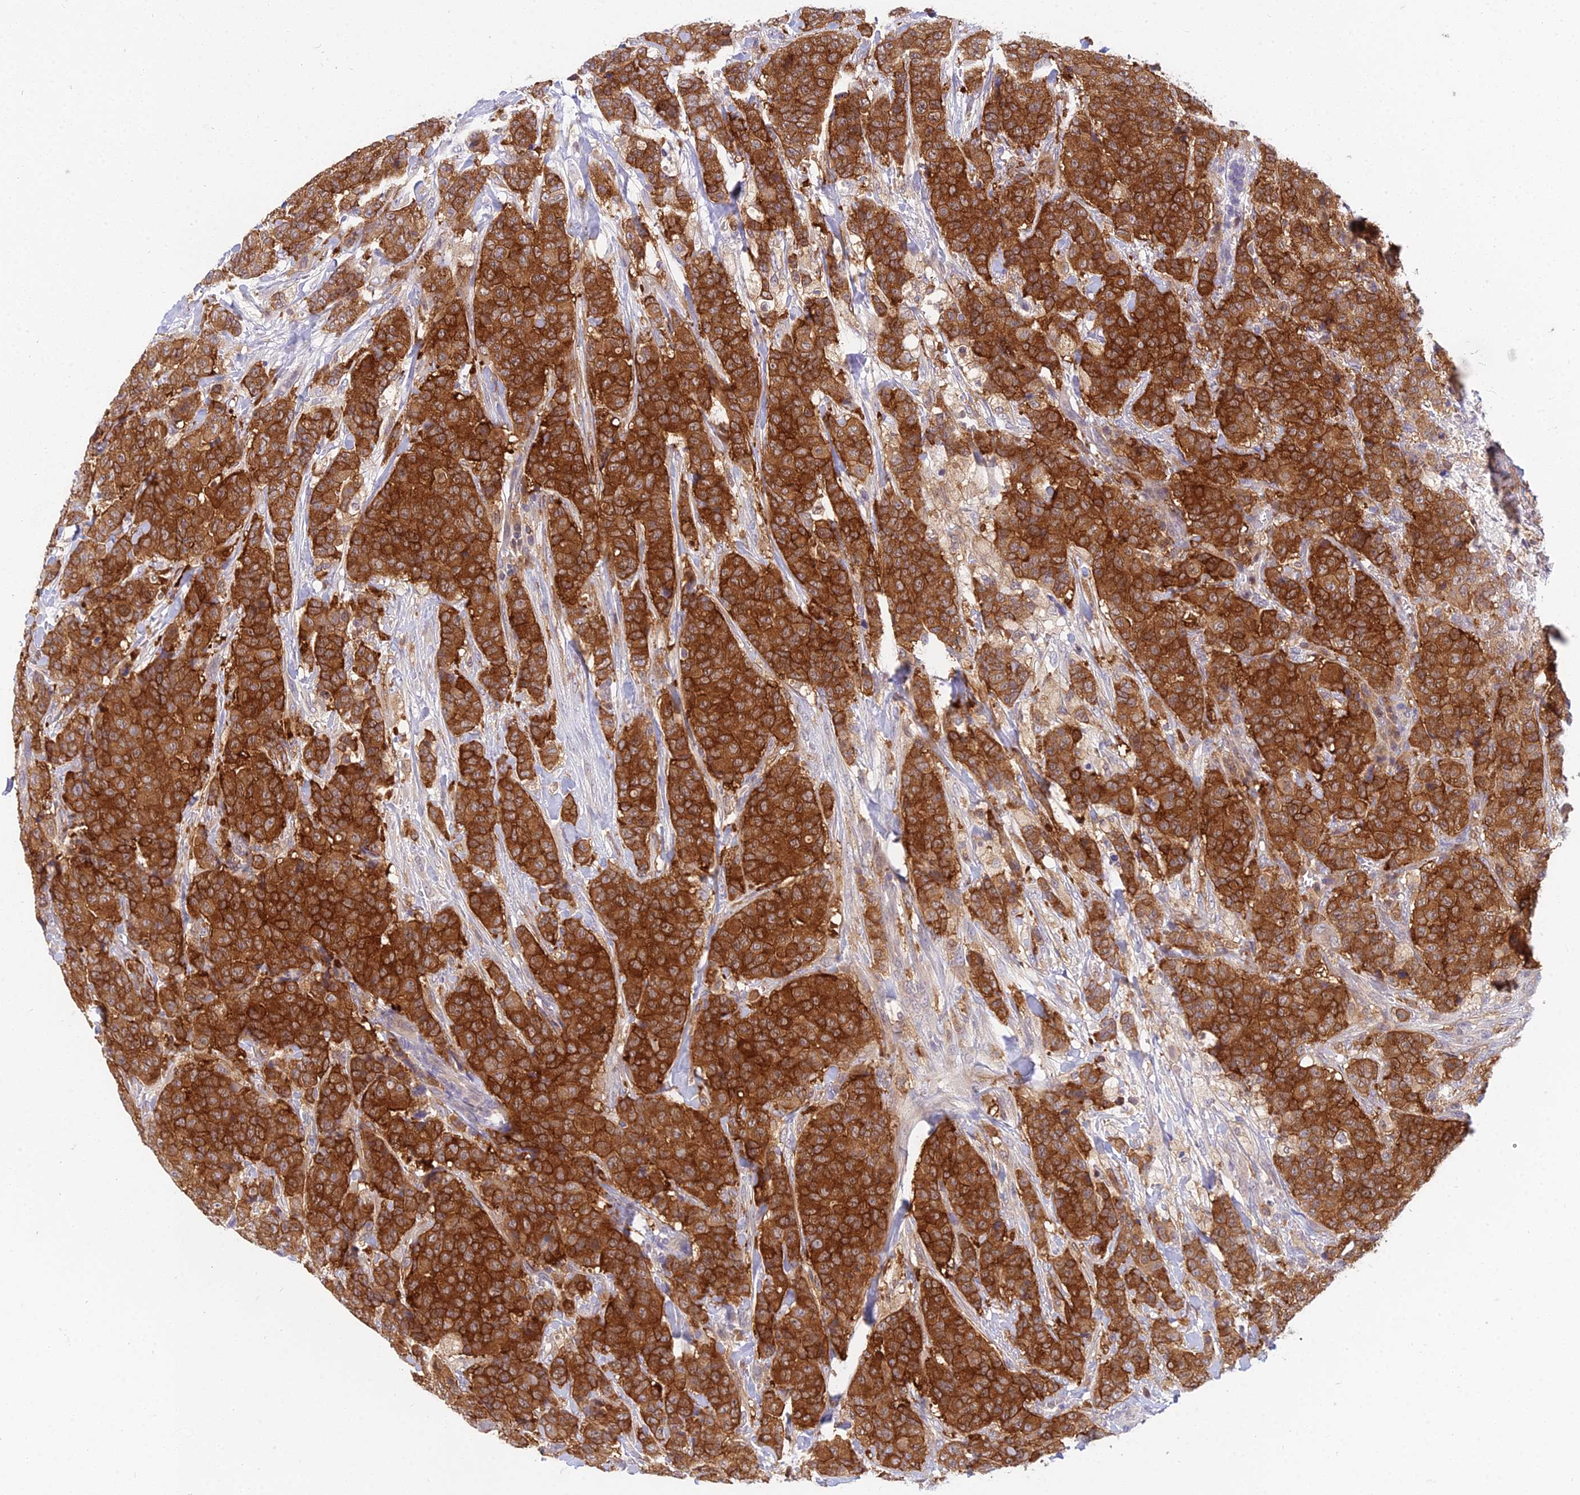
{"staining": {"intensity": "strong", "quantity": ">75%", "location": "cytoplasmic/membranous"}, "tissue": "breast cancer", "cell_type": "Tumor cells", "image_type": "cancer", "snomed": [{"axis": "morphology", "description": "Duct carcinoma"}, {"axis": "topography", "description": "Breast"}], "caption": "Breast intraductal carcinoma was stained to show a protein in brown. There is high levels of strong cytoplasmic/membranous expression in approximately >75% of tumor cells. The protein of interest is shown in brown color, while the nuclei are stained blue.", "gene": "UBE2G1", "patient": {"sex": "female", "age": 40}}